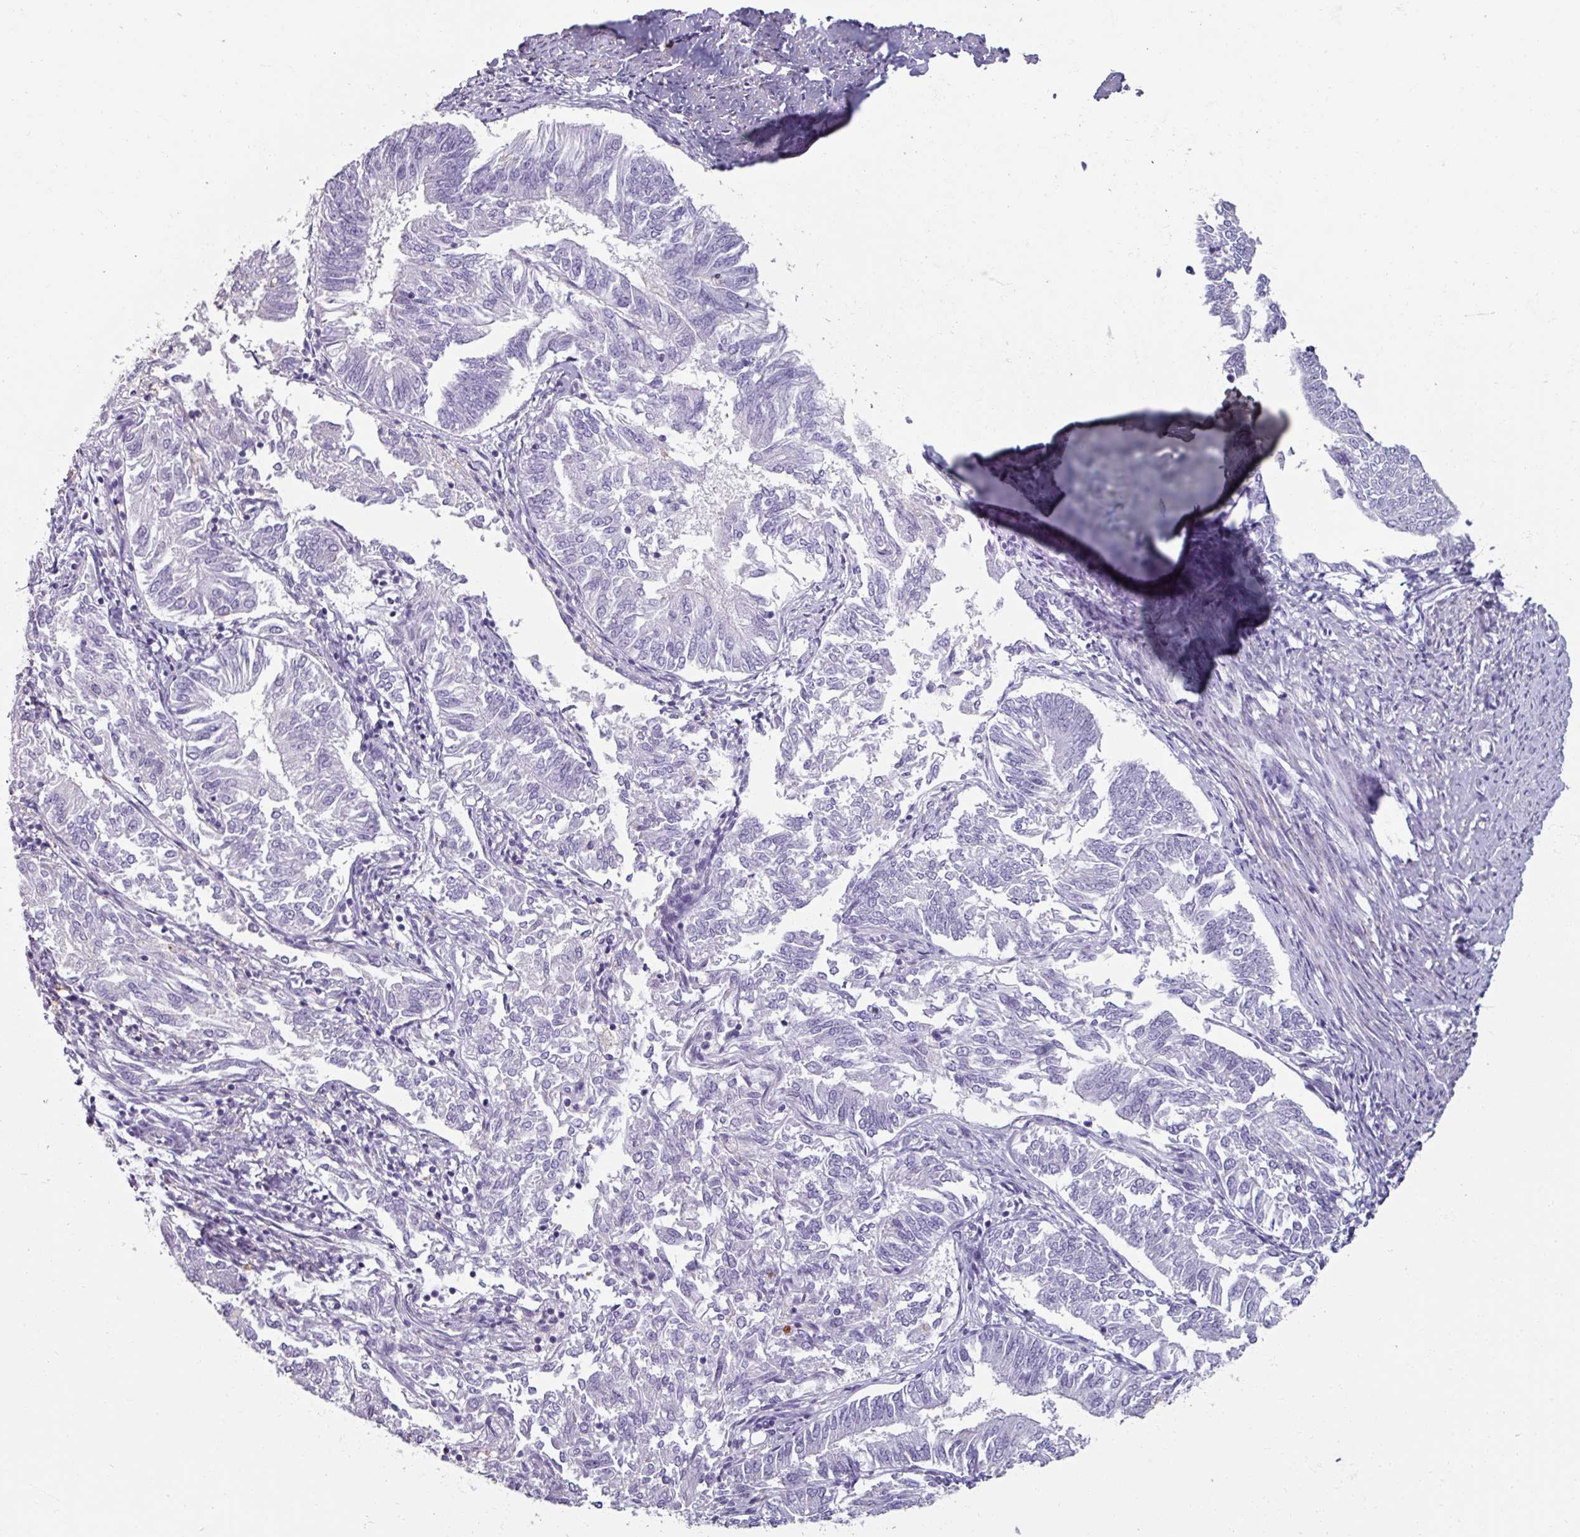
{"staining": {"intensity": "negative", "quantity": "none", "location": "none"}, "tissue": "endometrial cancer", "cell_type": "Tumor cells", "image_type": "cancer", "snomed": [{"axis": "morphology", "description": "Adenocarcinoma, NOS"}, {"axis": "topography", "description": "Endometrium"}], "caption": "High magnification brightfield microscopy of adenocarcinoma (endometrial) stained with DAB (3,3'-diaminobenzidine) (brown) and counterstained with hematoxylin (blue): tumor cells show no significant staining.", "gene": "SPESP1", "patient": {"sex": "female", "age": 58}}